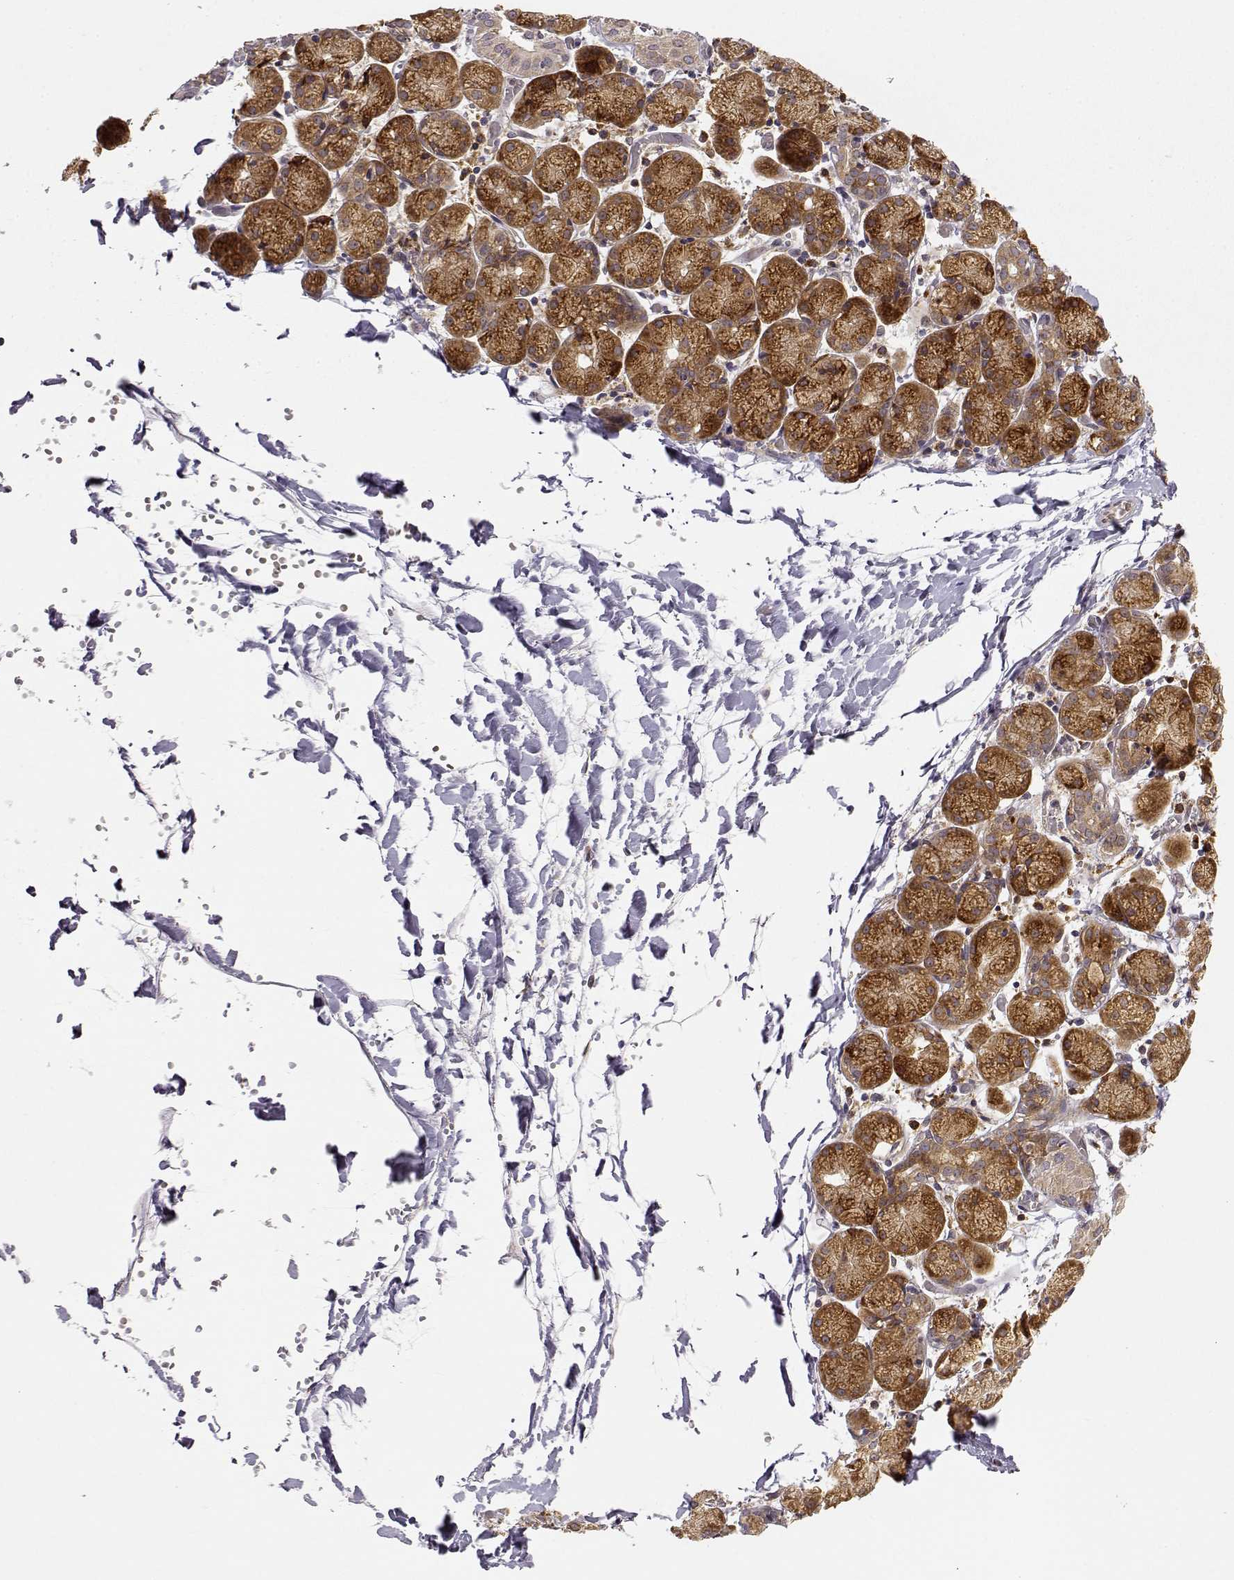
{"staining": {"intensity": "strong", "quantity": ">75%", "location": "cytoplasmic/membranous"}, "tissue": "salivary gland", "cell_type": "Glandular cells", "image_type": "normal", "snomed": [{"axis": "morphology", "description": "Normal tissue, NOS"}, {"axis": "topography", "description": "Salivary gland"}, {"axis": "topography", "description": "Peripheral nerve tissue"}], "caption": "Immunohistochemical staining of normal human salivary gland shows high levels of strong cytoplasmic/membranous positivity in approximately >75% of glandular cells.", "gene": "ERGIC2", "patient": {"sex": "female", "age": 24}}